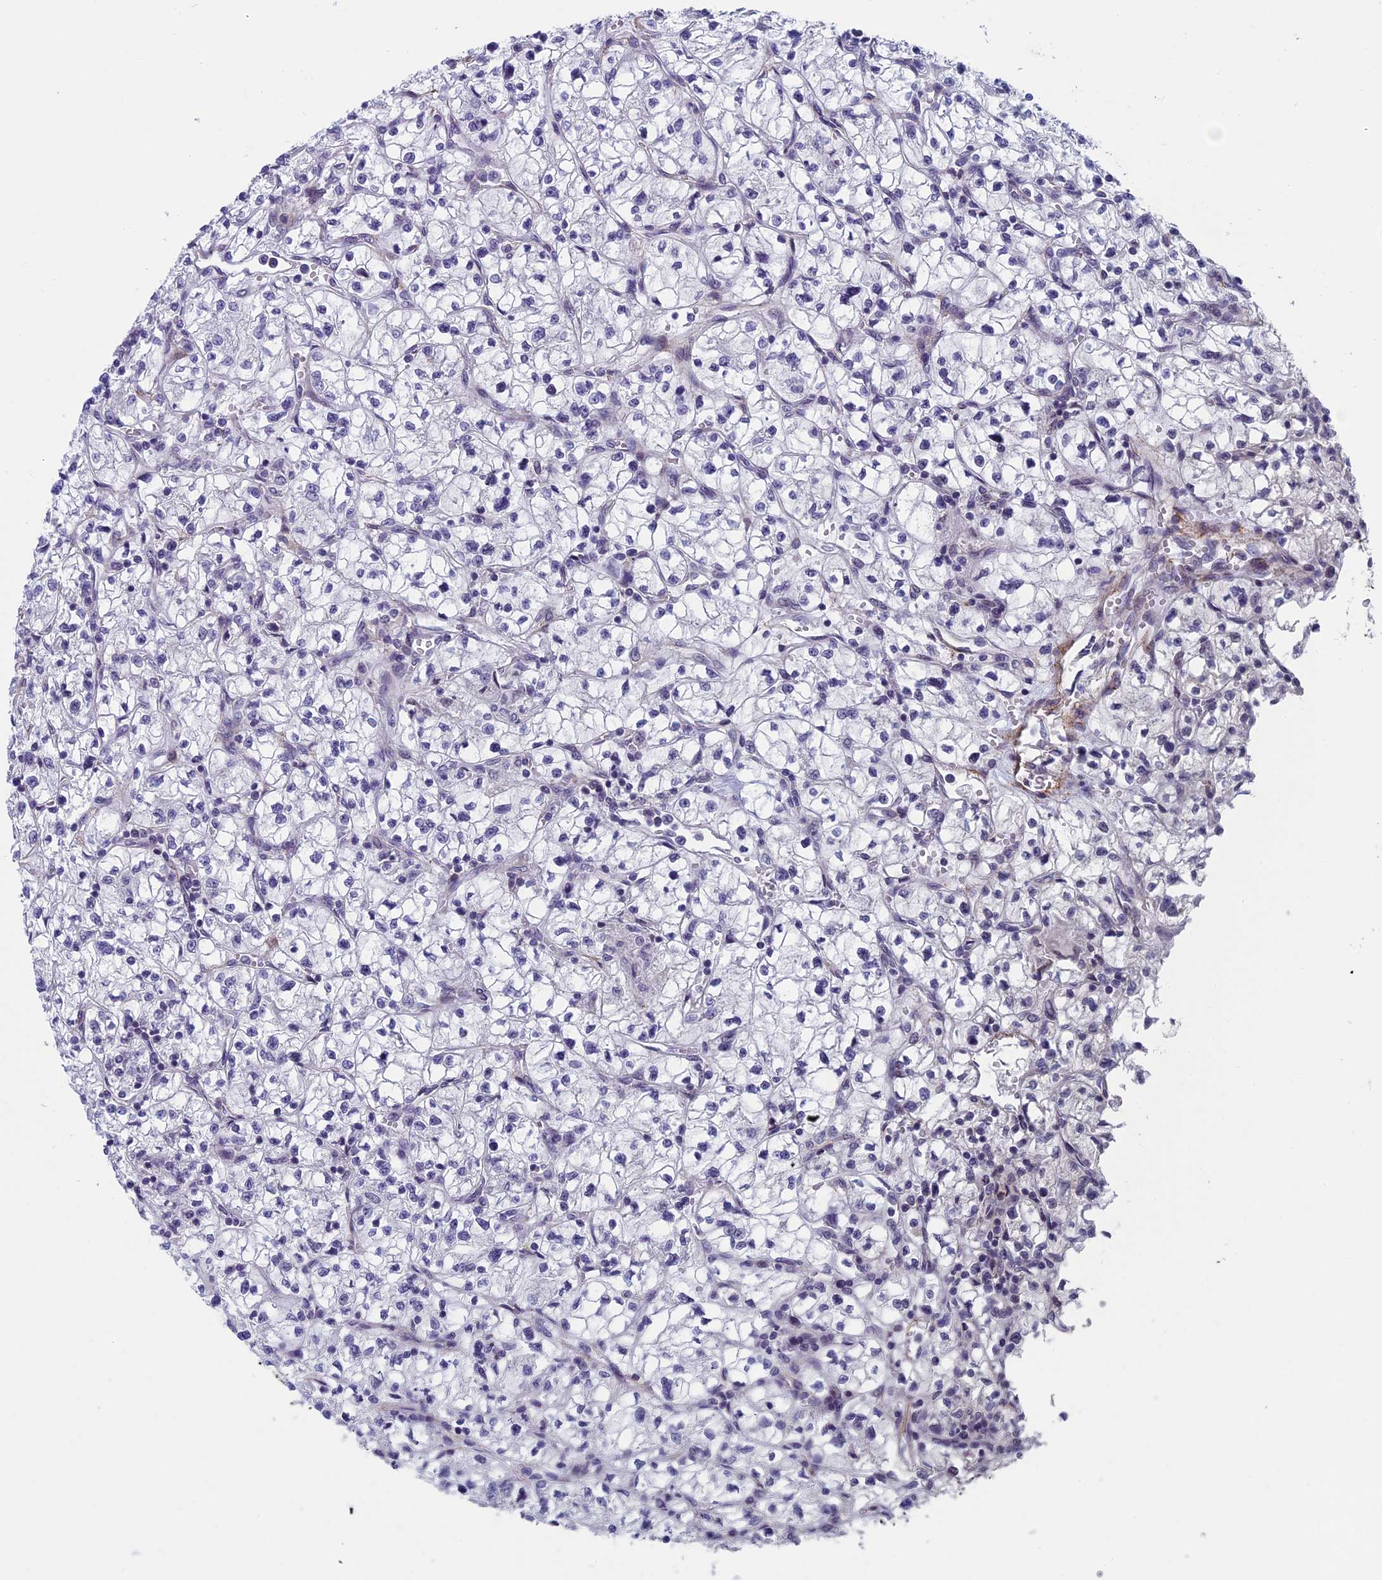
{"staining": {"intensity": "negative", "quantity": "none", "location": "none"}, "tissue": "renal cancer", "cell_type": "Tumor cells", "image_type": "cancer", "snomed": [{"axis": "morphology", "description": "Adenocarcinoma, NOS"}, {"axis": "topography", "description": "Kidney"}], "caption": "Immunohistochemistry histopathology image of neoplastic tissue: human renal adenocarcinoma stained with DAB (3,3'-diaminobenzidine) demonstrates no significant protein staining in tumor cells. (Brightfield microscopy of DAB IHC at high magnification).", "gene": "CNEP1R1", "patient": {"sex": "female", "age": 64}}